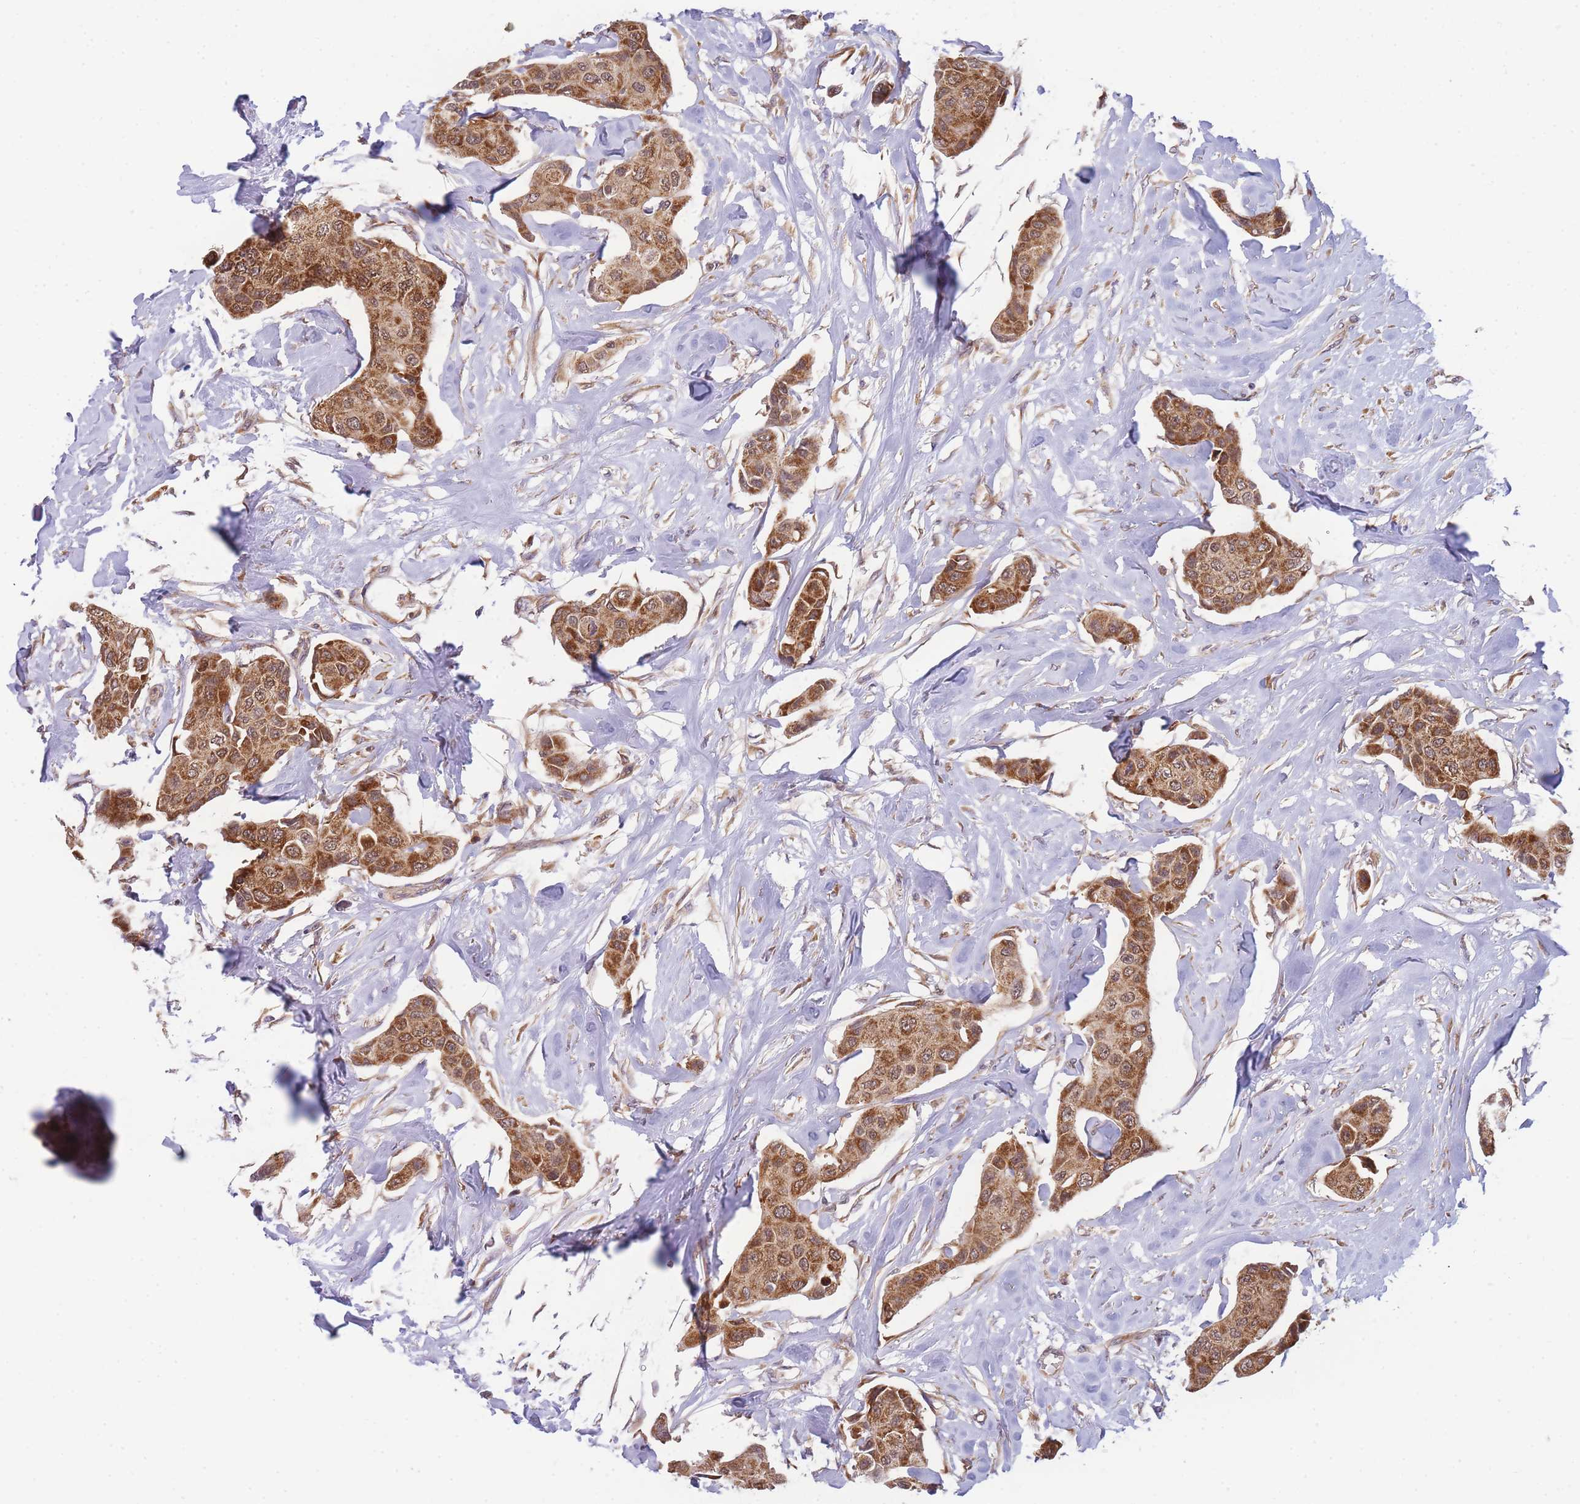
{"staining": {"intensity": "moderate", "quantity": ">75%", "location": "cytoplasmic/membranous"}, "tissue": "breast cancer", "cell_type": "Tumor cells", "image_type": "cancer", "snomed": [{"axis": "morphology", "description": "Duct carcinoma"}, {"axis": "topography", "description": "Breast"}, {"axis": "topography", "description": "Lymph node"}], "caption": "This is a photomicrograph of immunohistochemistry staining of invasive ductal carcinoma (breast), which shows moderate expression in the cytoplasmic/membranous of tumor cells.", "gene": "MRPL23", "patient": {"sex": "female", "age": 80}}